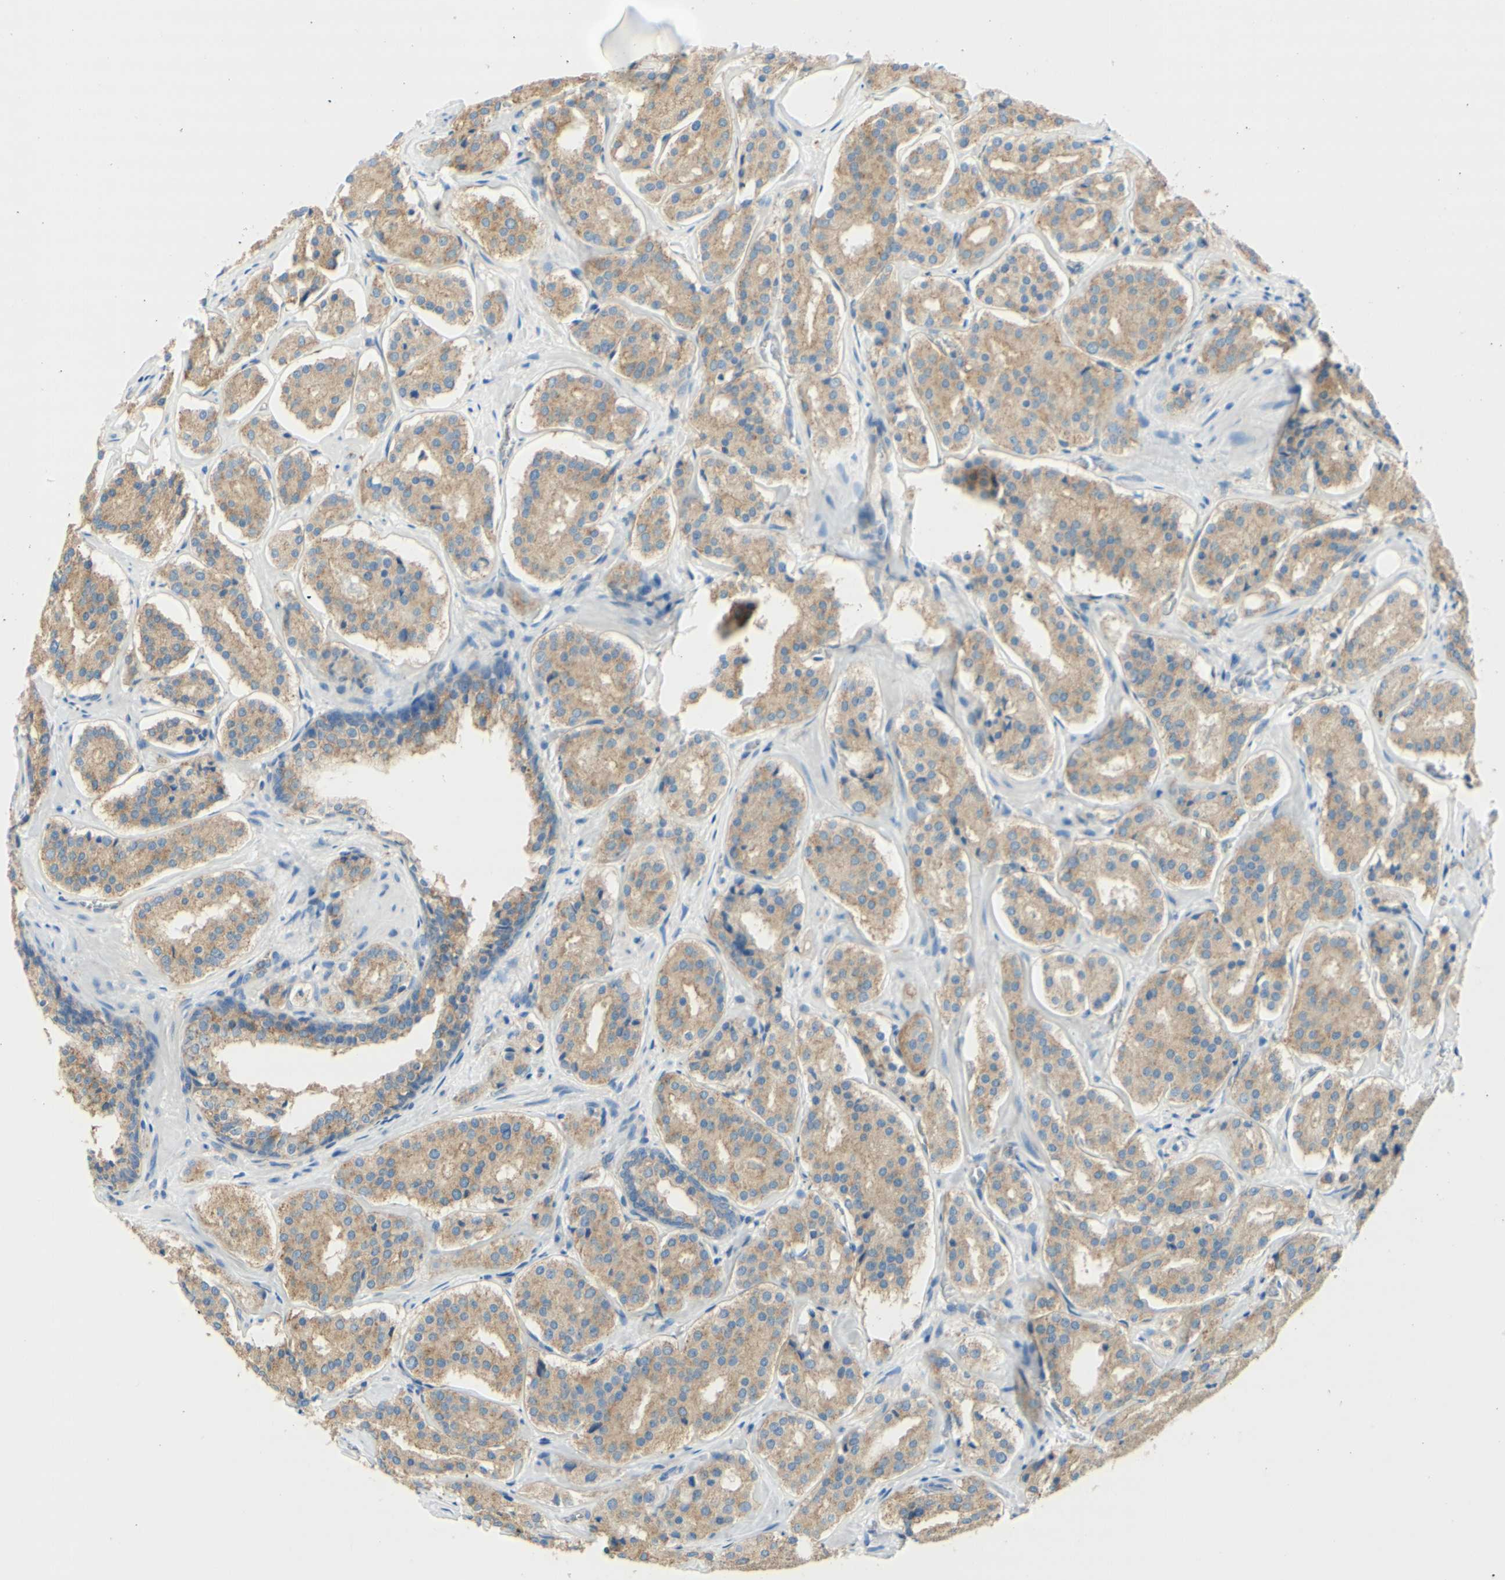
{"staining": {"intensity": "moderate", "quantity": ">75%", "location": "cytoplasmic/membranous"}, "tissue": "prostate cancer", "cell_type": "Tumor cells", "image_type": "cancer", "snomed": [{"axis": "morphology", "description": "Adenocarcinoma, High grade"}, {"axis": "topography", "description": "Prostate"}], "caption": "Immunohistochemistry (DAB) staining of prostate cancer (high-grade adenocarcinoma) demonstrates moderate cytoplasmic/membranous protein staining in about >75% of tumor cells. (Brightfield microscopy of DAB IHC at high magnification).", "gene": "CLTC", "patient": {"sex": "male", "age": 60}}